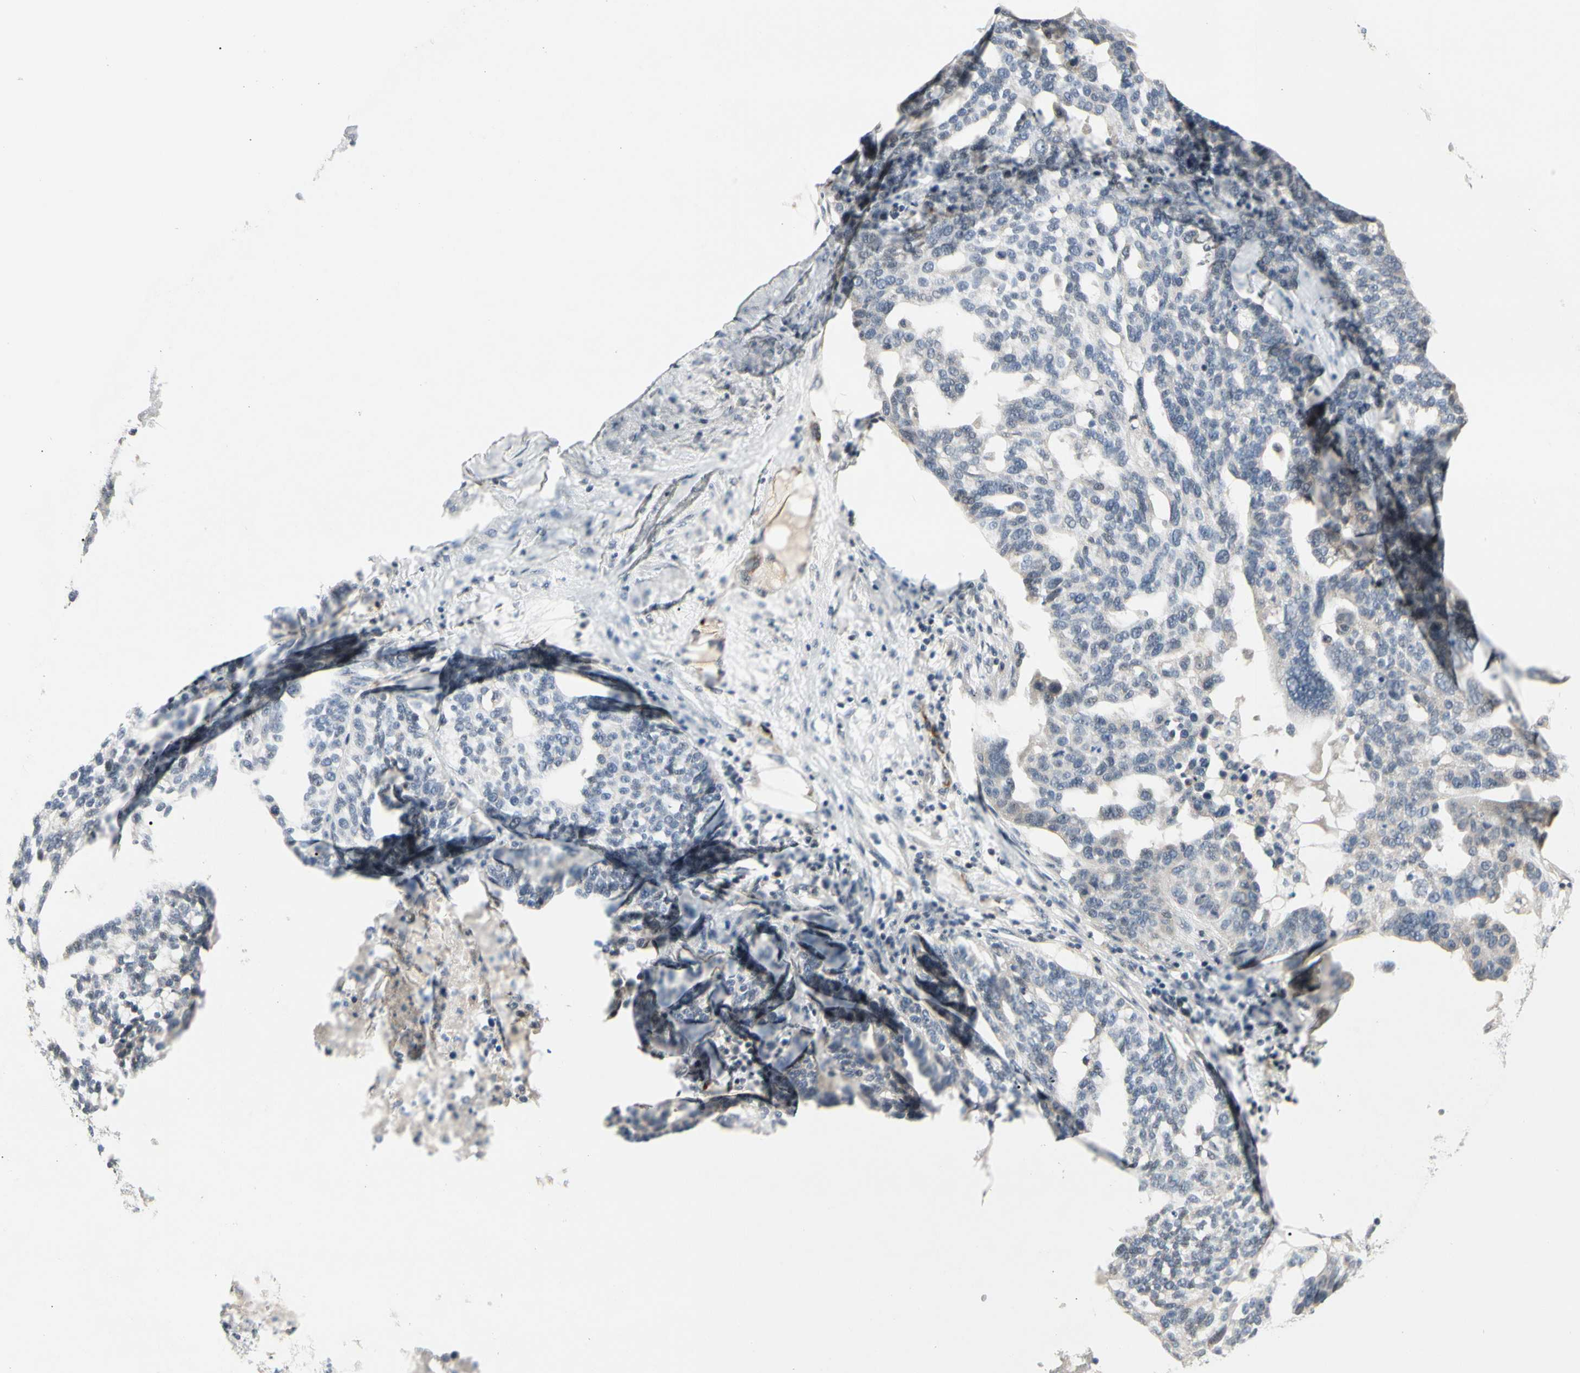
{"staining": {"intensity": "negative", "quantity": "none", "location": "none"}, "tissue": "ovarian cancer", "cell_type": "Tumor cells", "image_type": "cancer", "snomed": [{"axis": "morphology", "description": "Cystadenocarcinoma, serous, NOS"}, {"axis": "topography", "description": "Ovary"}], "caption": "This is an IHC micrograph of human ovarian serous cystadenocarcinoma. There is no expression in tumor cells.", "gene": "GREM1", "patient": {"sex": "female", "age": 59}}